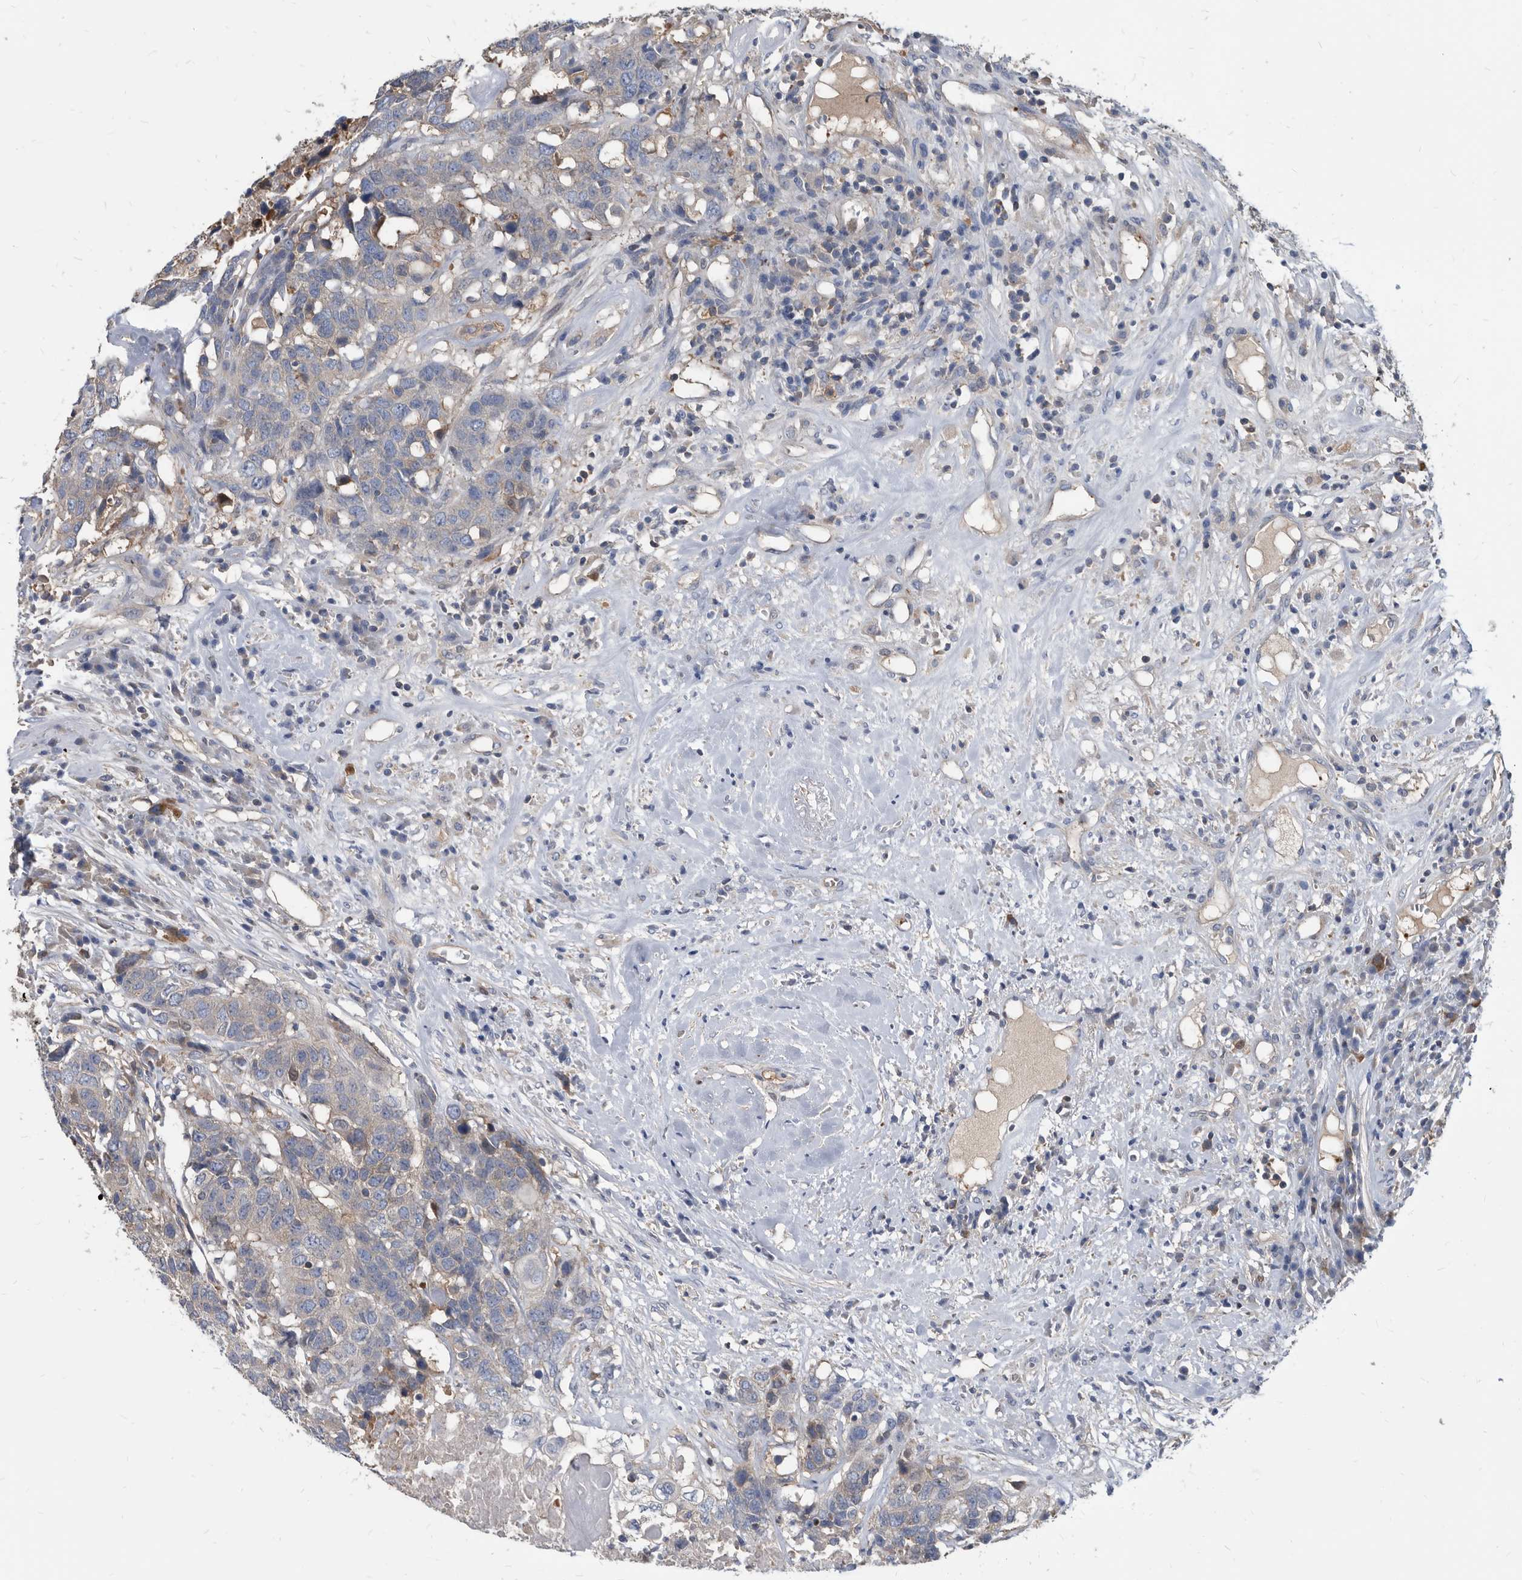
{"staining": {"intensity": "negative", "quantity": "none", "location": "none"}, "tissue": "head and neck cancer", "cell_type": "Tumor cells", "image_type": "cancer", "snomed": [{"axis": "morphology", "description": "Squamous cell carcinoma, NOS"}, {"axis": "topography", "description": "Head-Neck"}], "caption": "Head and neck cancer was stained to show a protein in brown. There is no significant staining in tumor cells.", "gene": "APEH", "patient": {"sex": "male", "age": 66}}